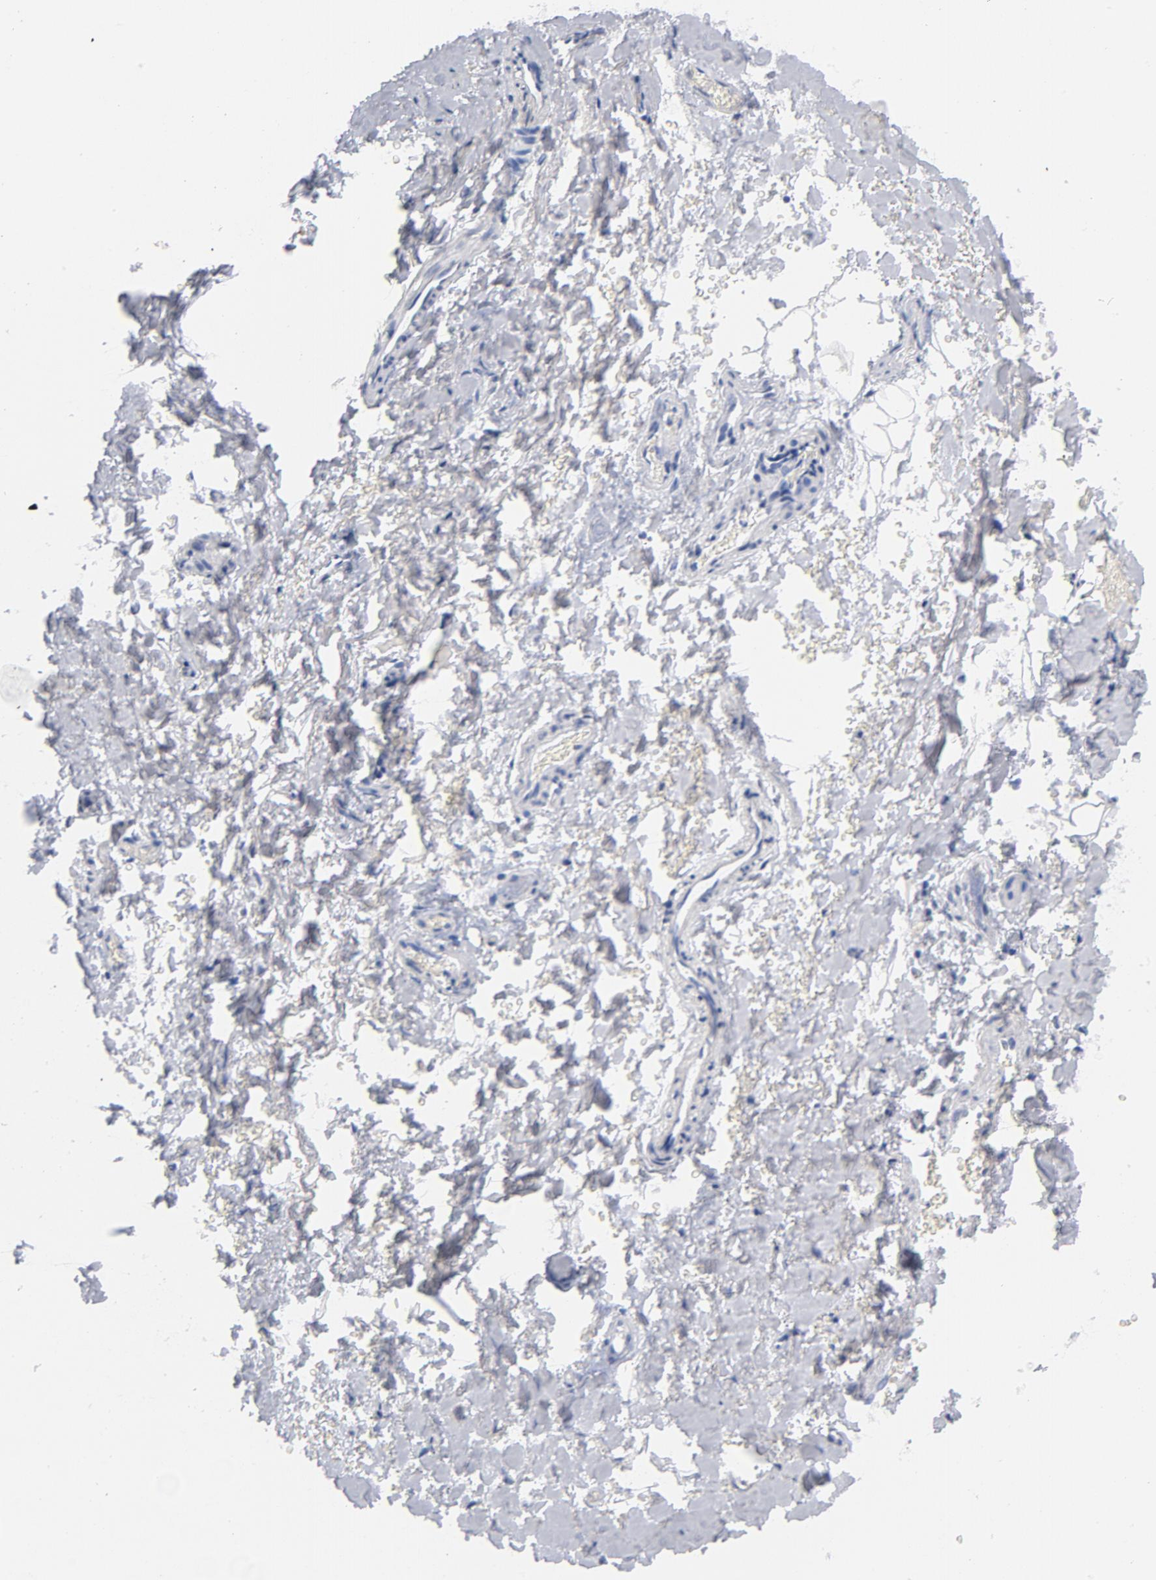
{"staining": {"intensity": "moderate", "quantity": "<25%", "location": "cytoplasmic/membranous"}, "tissue": "lung cancer", "cell_type": "Tumor cells", "image_type": "cancer", "snomed": [{"axis": "morphology", "description": "Adenocarcinoma, NOS"}, {"axis": "topography", "description": "Lung"}], "caption": "This photomicrograph reveals immunohistochemistry (IHC) staining of human lung adenocarcinoma, with low moderate cytoplasmic/membranous staining in approximately <25% of tumor cells.", "gene": "BAP1", "patient": {"sex": "female", "age": 44}}